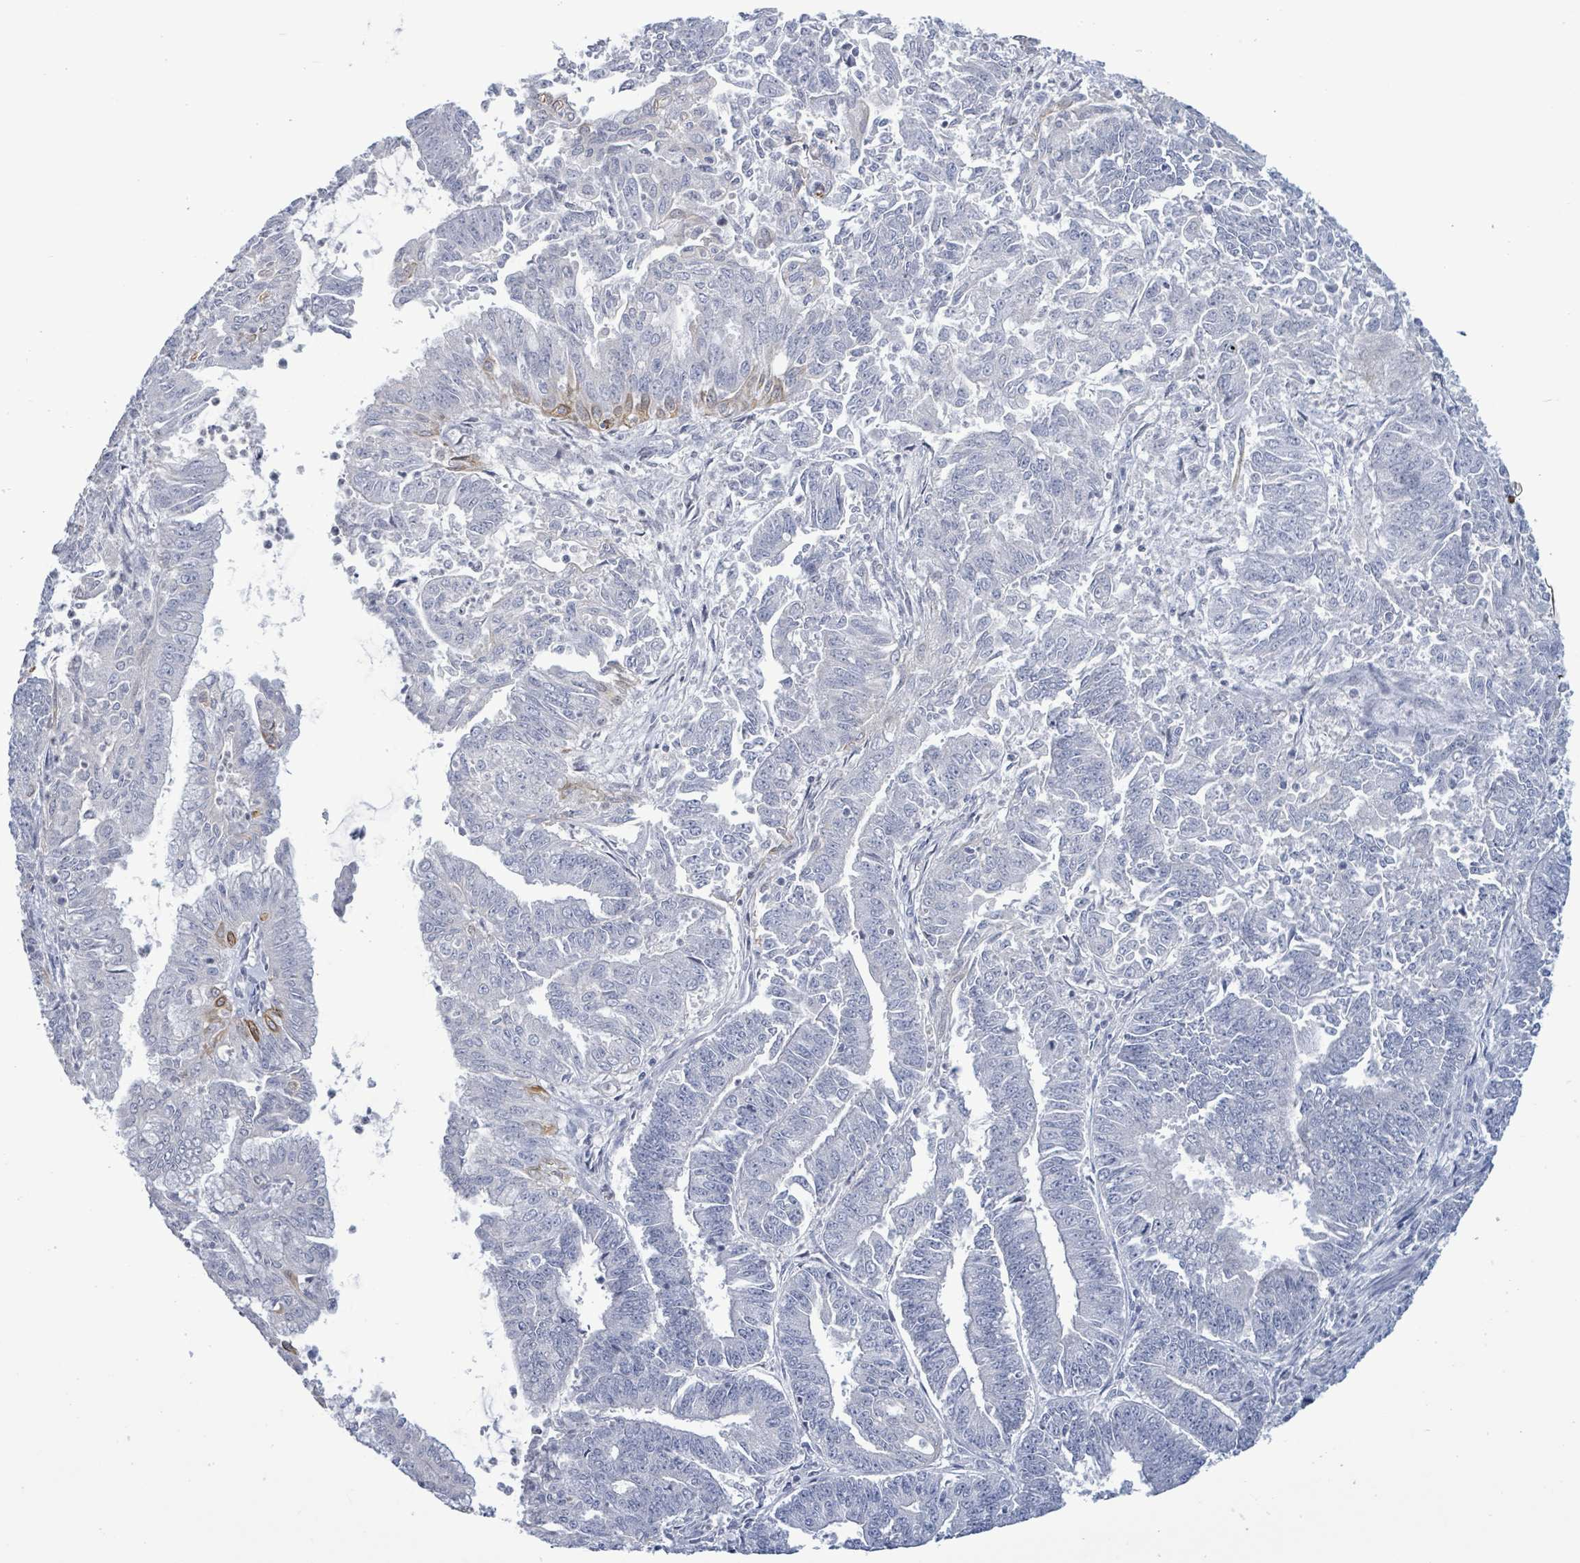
{"staining": {"intensity": "moderate", "quantity": "<25%", "location": "cytoplasmic/membranous"}, "tissue": "endometrial cancer", "cell_type": "Tumor cells", "image_type": "cancer", "snomed": [{"axis": "morphology", "description": "Adenocarcinoma, NOS"}, {"axis": "topography", "description": "Endometrium"}], "caption": "IHC micrograph of neoplastic tissue: endometrial cancer (adenocarcinoma) stained using immunohistochemistry (IHC) reveals low levels of moderate protein expression localized specifically in the cytoplasmic/membranous of tumor cells, appearing as a cytoplasmic/membranous brown color.", "gene": "NTN3", "patient": {"sex": "female", "age": 73}}